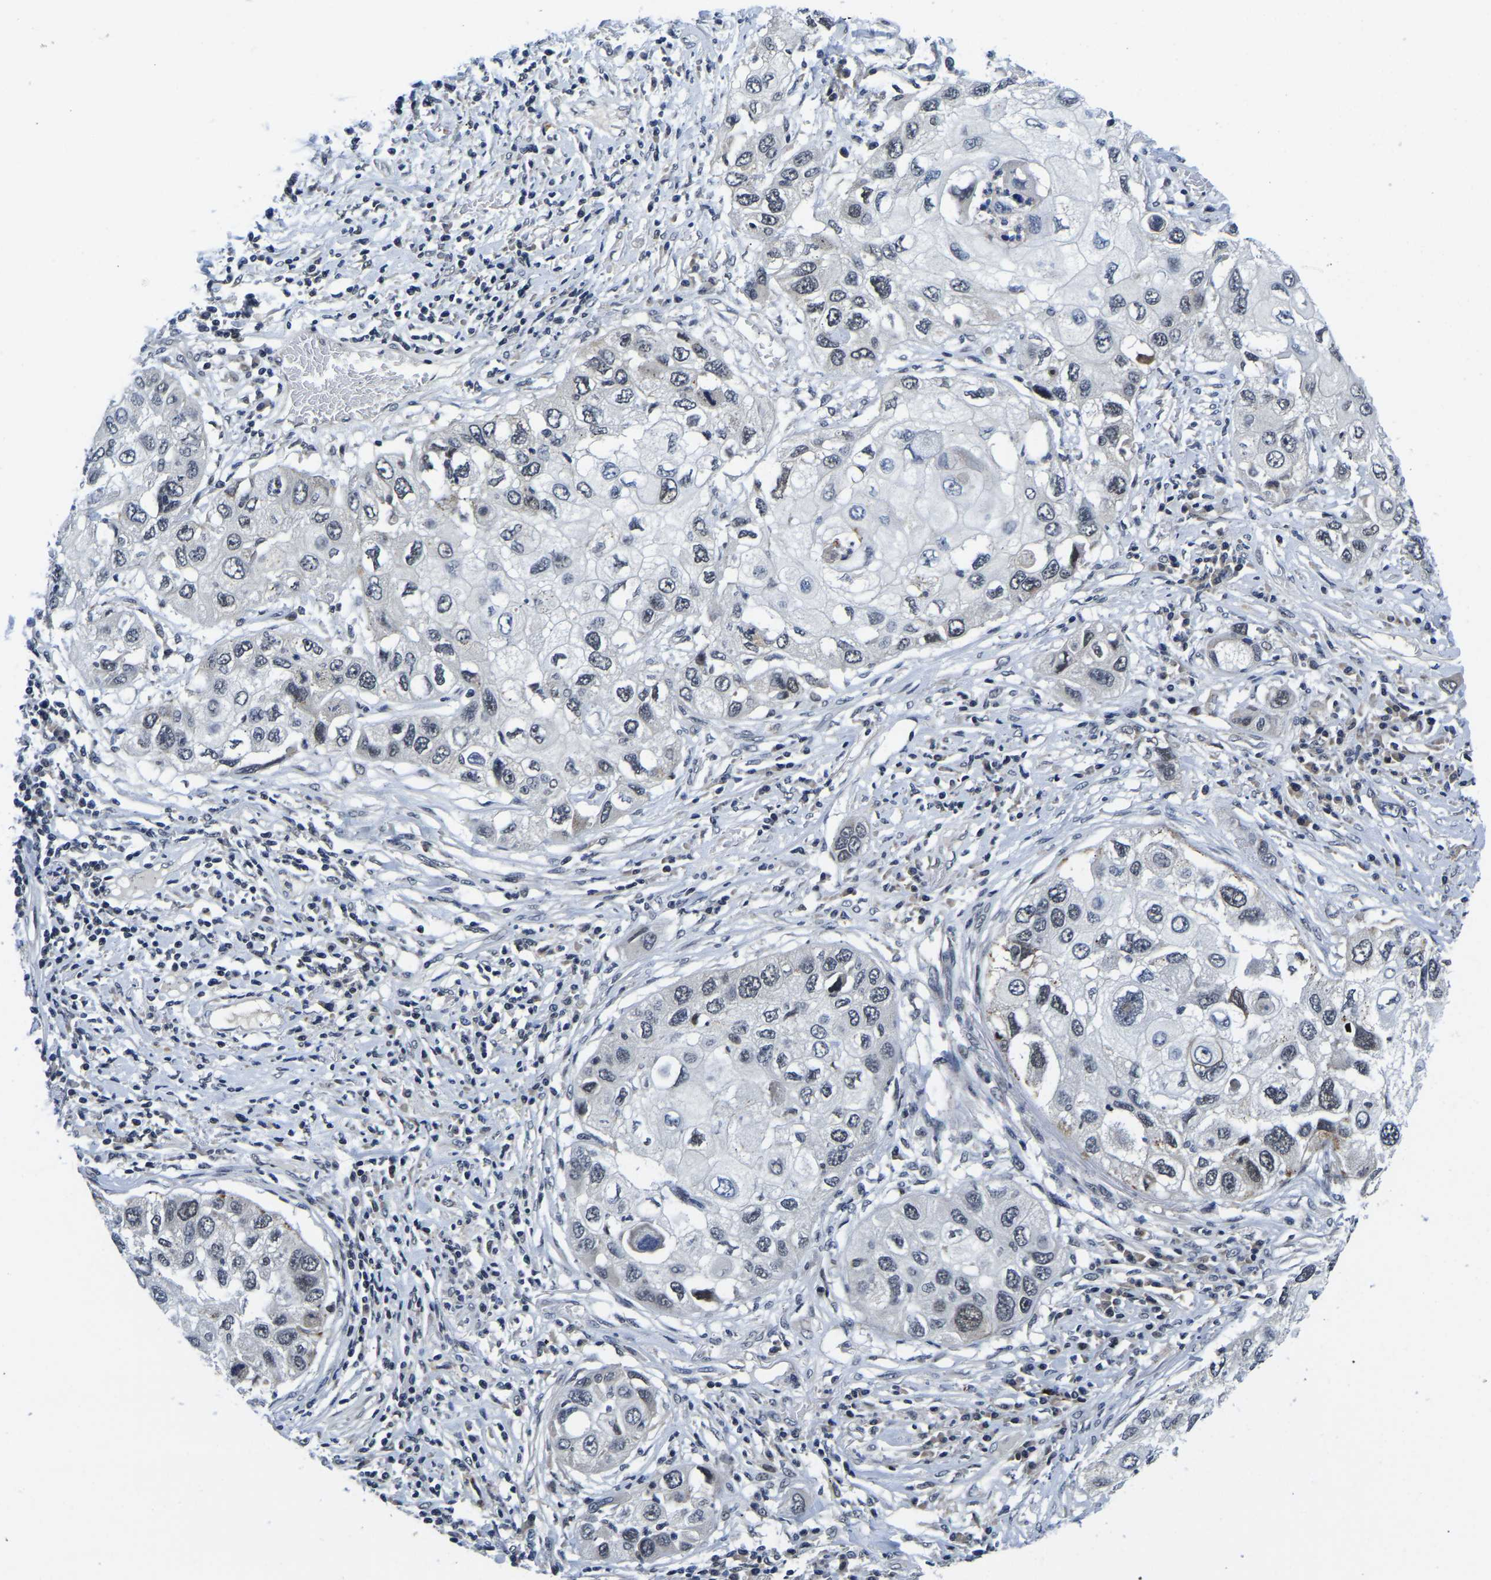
{"staining": {"intensity": "negative", "quantity": "none", "location": "none"}, "tissue": "lung cancer", "cell_type": "Tumor cells", "image_type": "cancer", "snomed": [{"axis": "morphology", "description": "Squamous cell carcinoma, NOS"}, {"axis": "topography", "description": "Lung"}], "caption": "Immunohistochemical staining of lung cancer (squamous cell carcinoma) demonstrates no significant expression in tumor cells.", "gene": "POLDIP3", "patient": {"sex": "male", "age": 71}}